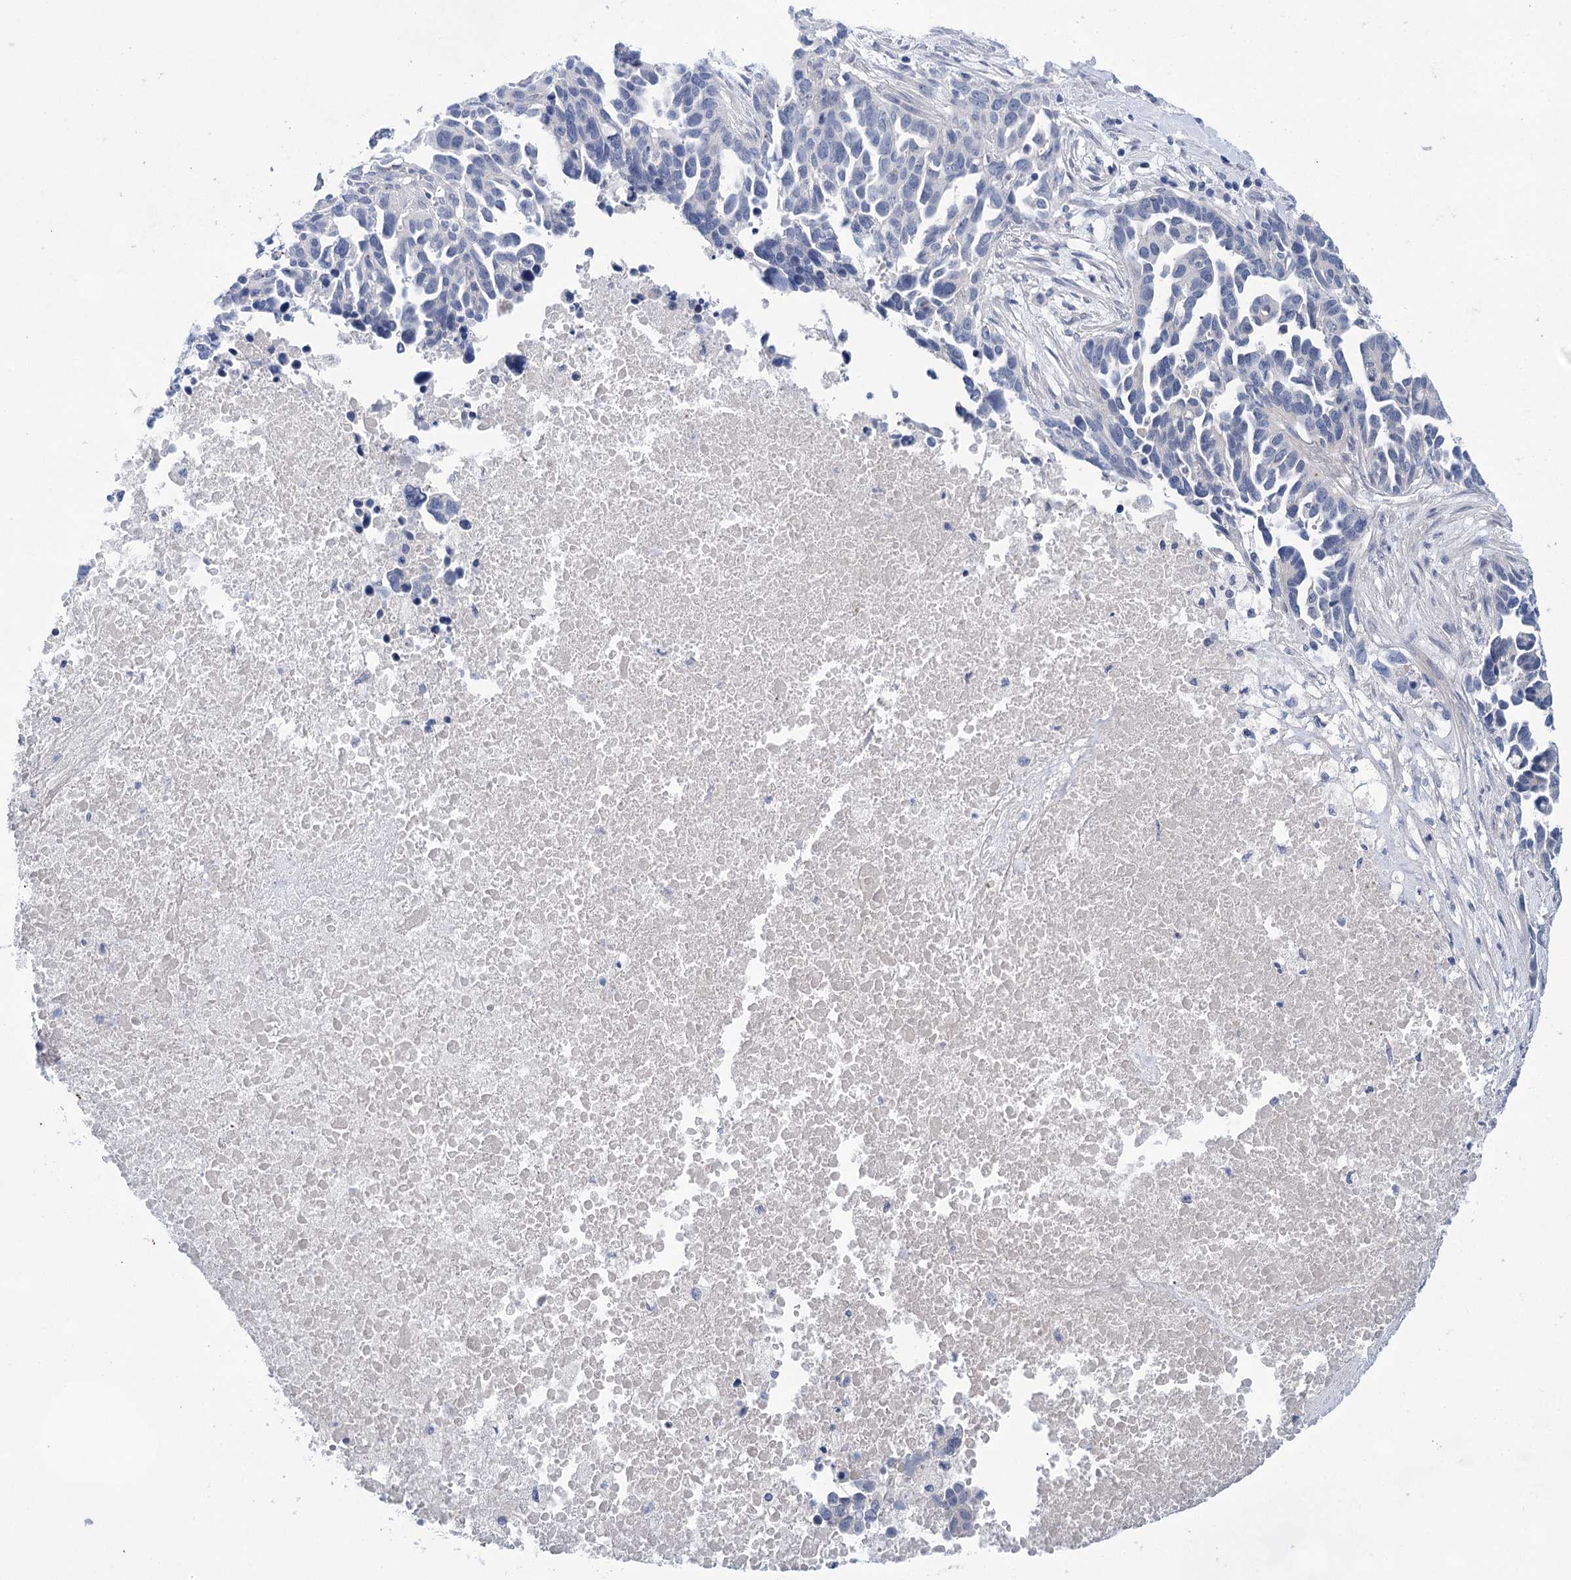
{"staining": {"intensity": "negative", "quantity": "none", "location": "none"}, "tissue": "ovarian cancer", "cell_type": "Tumor cells", "image_type": "cancer", "snomed": [{"axis": "morphology", "description": "Cystadenocarcinoma, serous, NOS"}, {"axis": "topography", "description": "Ovary"}], "caption": "This is an IHC micrograph of human ovarian cancer (serous cystadenocarcinoma). There is no expression in tumor cells.", "gene": "LALBA", "patient": {"sex": "female", "age": 54}}